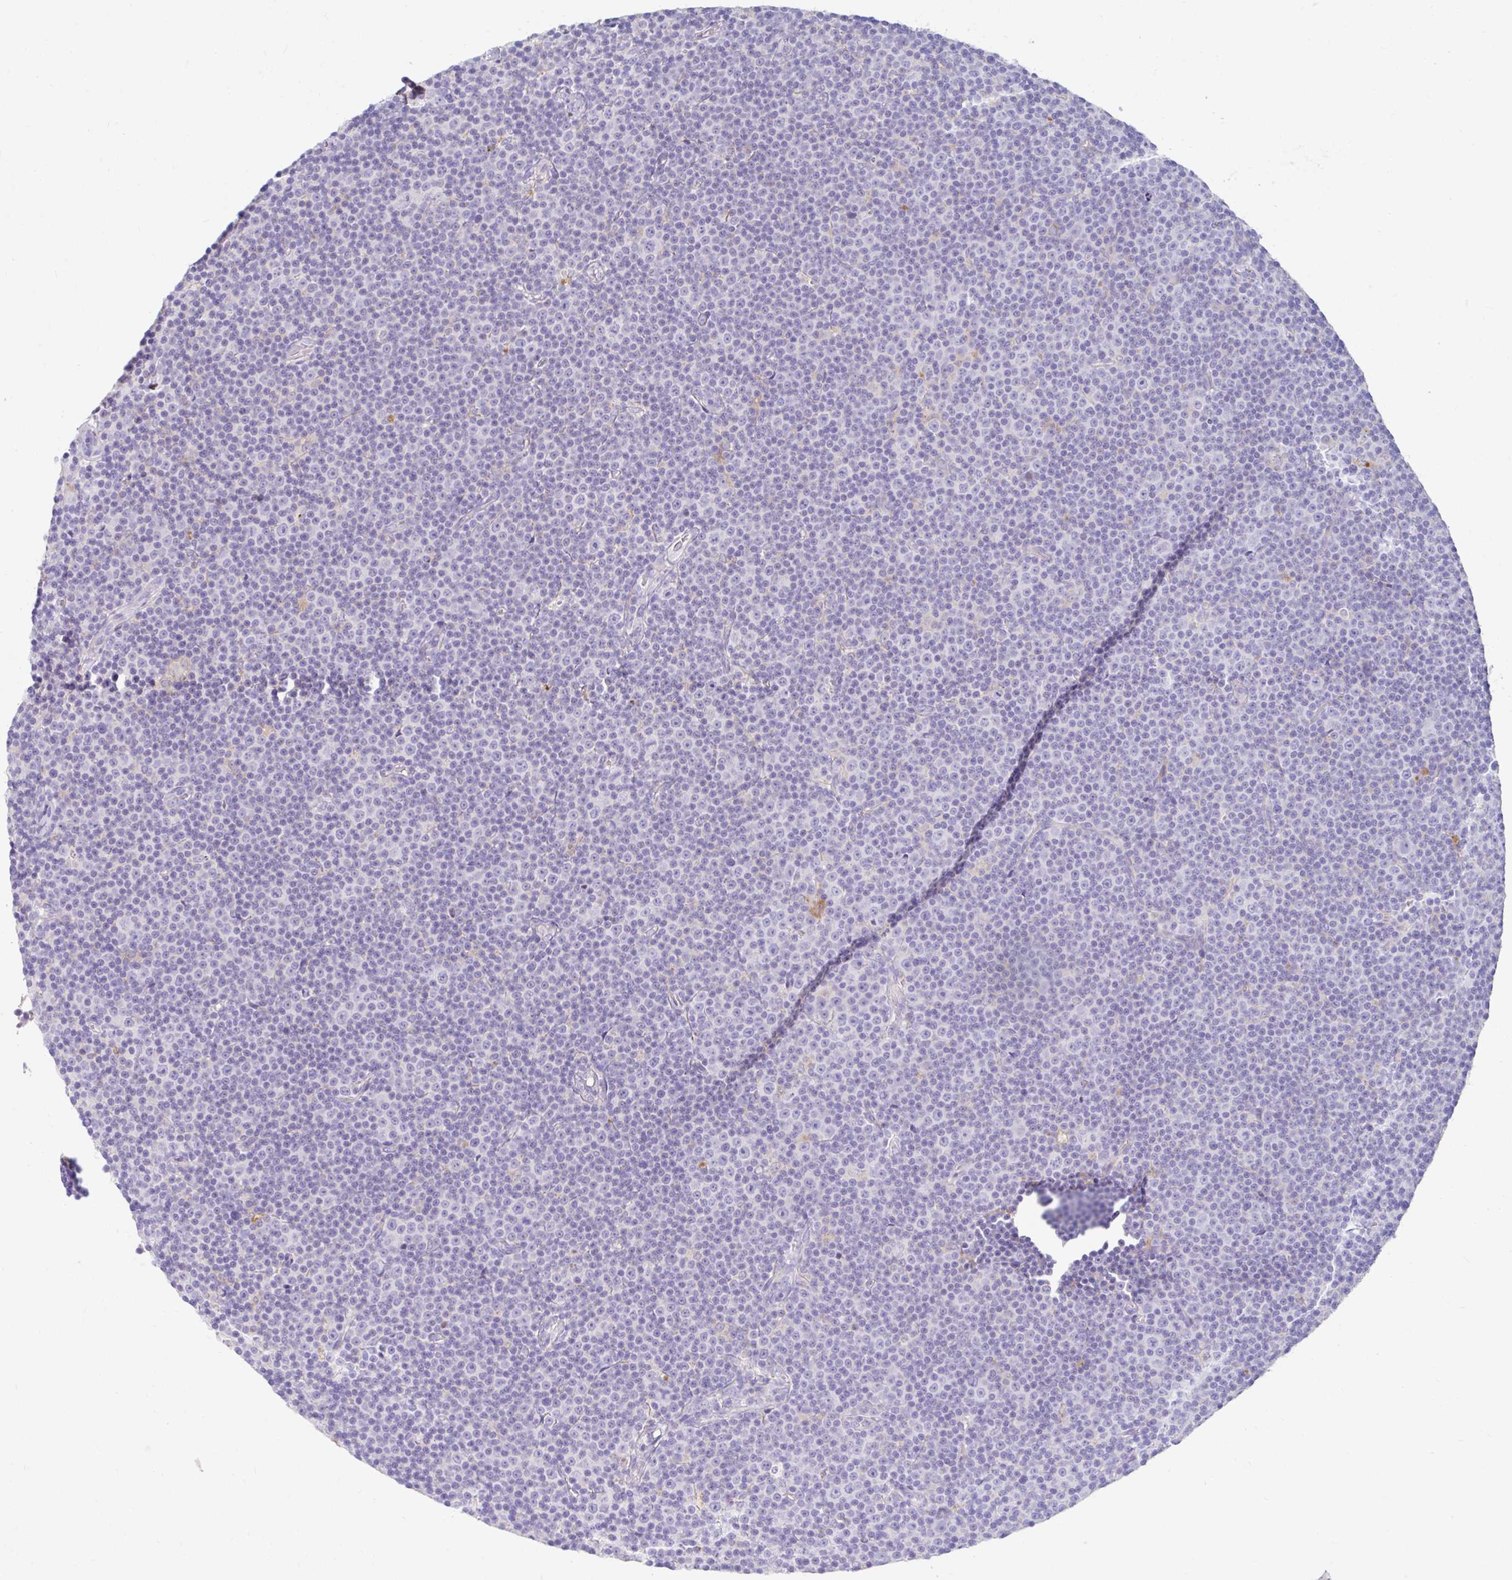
{"staining": {"intensity": "negative", "quantity": "none", "location": "none"}, "tissue": "lymphoma", "cell_type": "Tumor cells", "image_type": "cancer", "snomed": [{"axis": "morphology", "description": "Malignant lymphoma, non-Hodgkin's type, Low grade"}, {"axis": "topography", "description": "Lymph node"}], "caption": "Tumor cells show no significant expression in lymphoma.", "gene": "ZNF33A", "patient": {"sex": "female", "age": 67}}